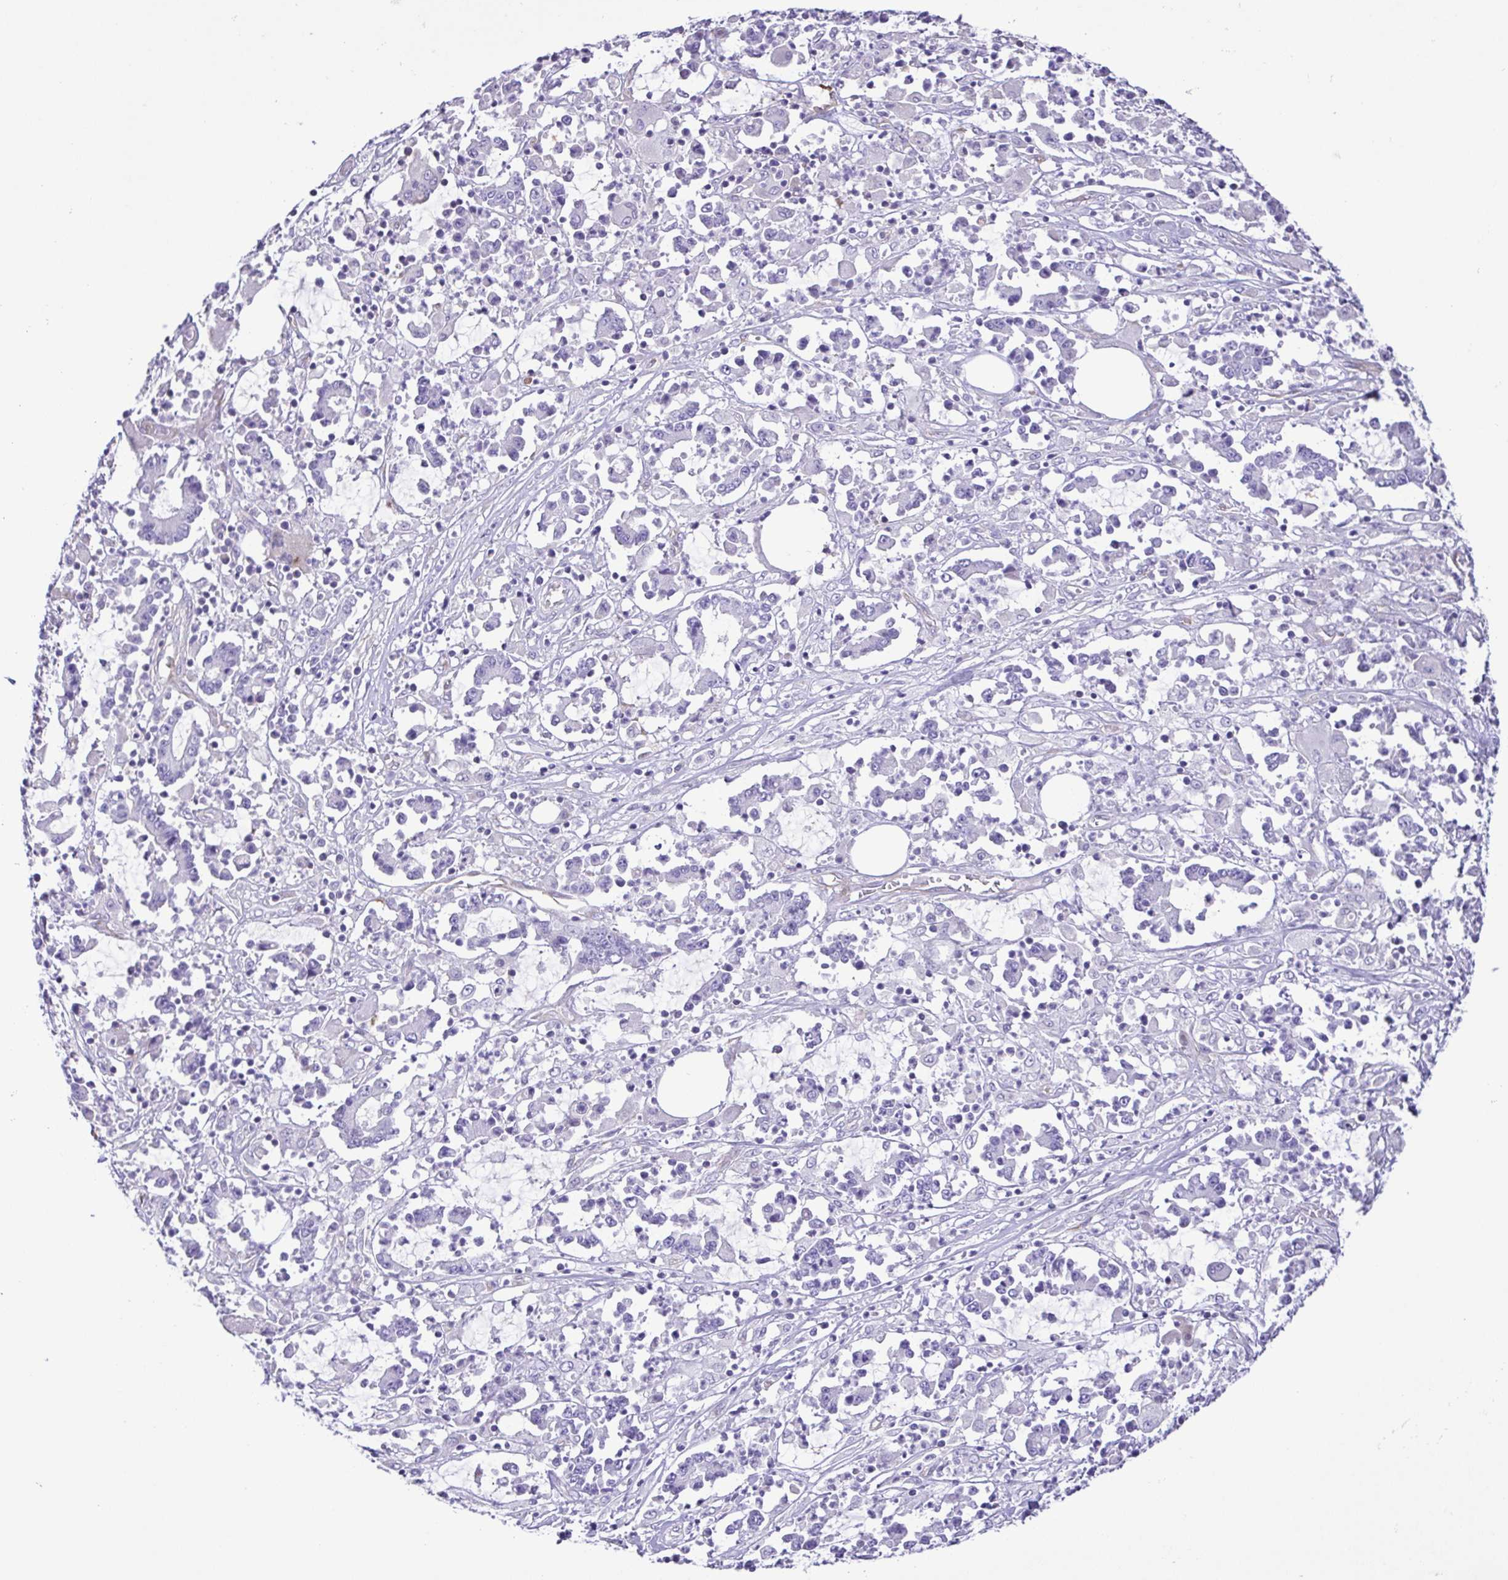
{"staining": {"intensity": "negative", "quantity": "none", "location": "none"}, "tissue": "stomach cancer", "cell_type": "Tumor cells", "image_type": "cancer", "snomed": [{"axis": "morphology", "description": "Adenocarcinoma, NOS"}, {"axis": "topography", "description": "Stomach, upper"}], "caption": "This image is of stomach cancer (adenocarcinoma) stained with IHC to label a protein in brown with the nuclei are counter-stained blue. There is no expression in tumor cells.", "gene": "FLT1", "patient": {"sex": "male", "age": 68}}